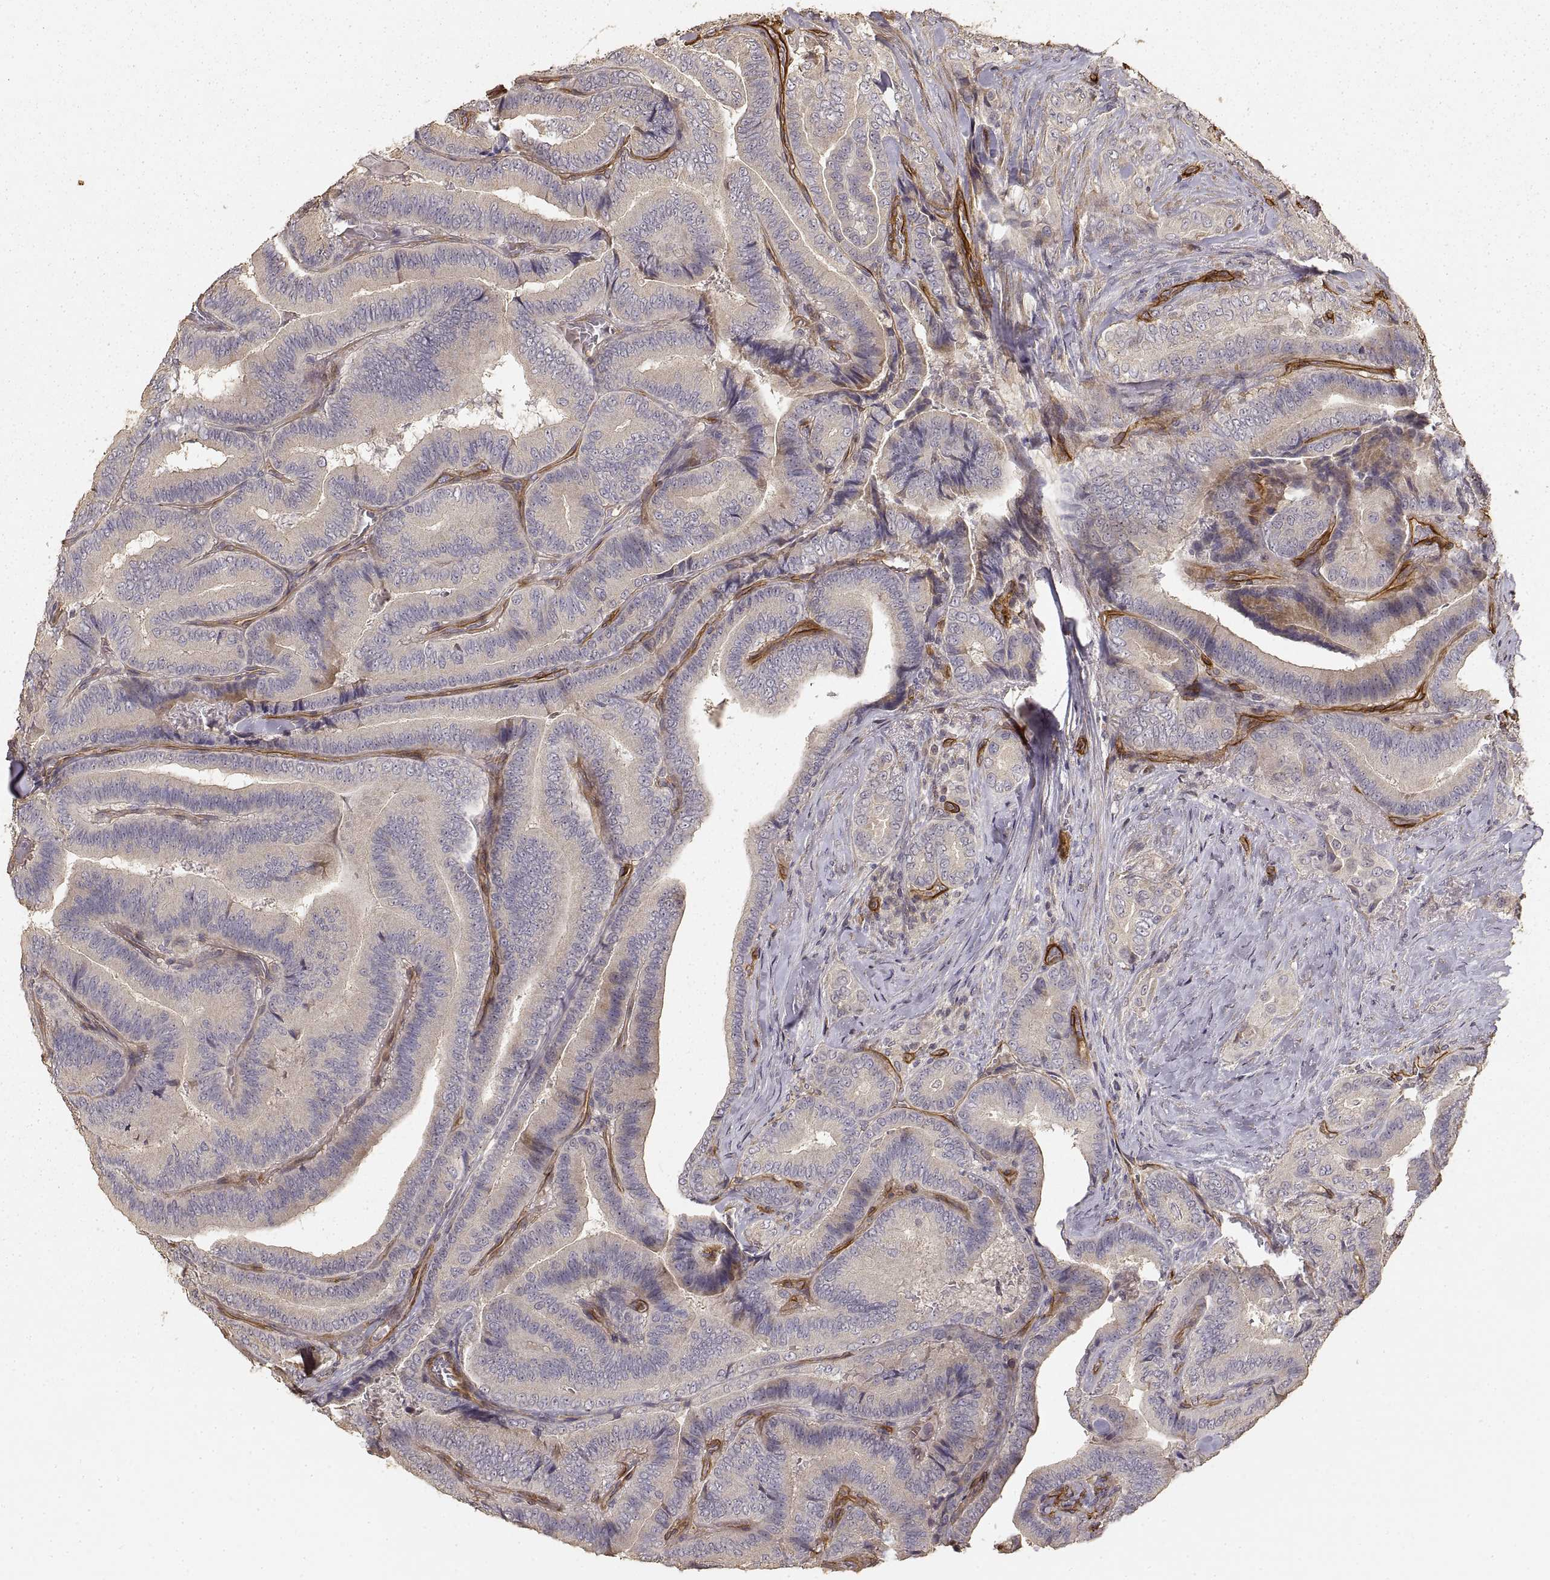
{"staining": {"intensity": "negative", "quantity": "none", "location": "none"}, "tissue": "thyroid cancer", "cell_type": "Tumor cells", "image_type": "cancer", "snomed": [{"axis": "morphology", "description": "Papillary adenocarcinoma, NOS"}, {"axis": "topography", "description": "Thyroid gland"}], "caption": "Micrograph shows no significant protein staining in tumor cells of thyroid cancer.", "gene": "LAMA4", "patient": {"sex": "male", "age": 61}}